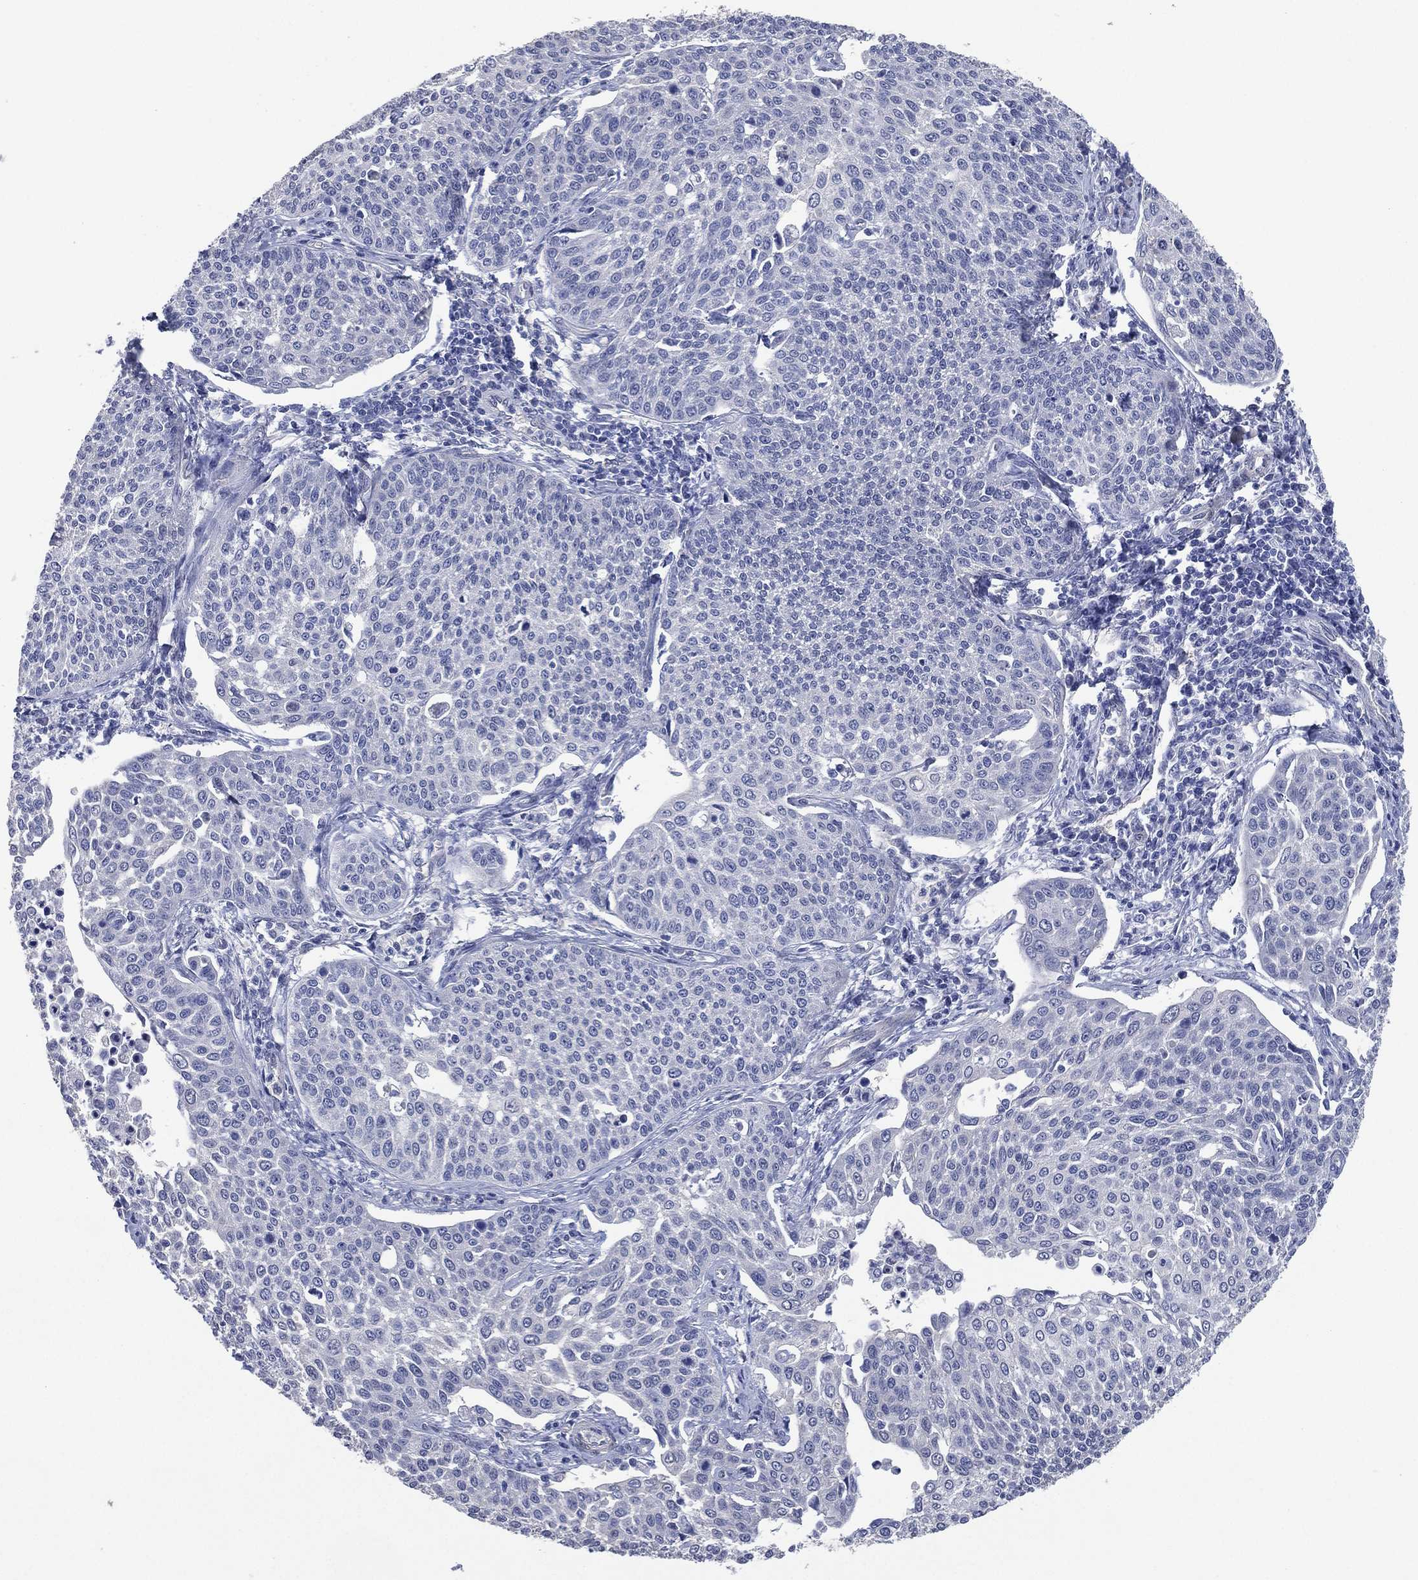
{"staining": {"intensity": "negative", "quantity": "none", "location": "none"}, "tissue": "cervical cancer", "cell_type": "Tumor cells", "image_type": "cancer", "snomed": [{"axis": "morphology", "description": "Squamous cell carcinoma, NOS"}, {"axis": "topography", "description": "Cervix"}], "caption": "A high-resolution image shows IHC staining of cervical squamous cell carcinoma, which shows no significant expression in tumor cells.", "gene": "AK1", "patient": {"sex": "female", "age": 34}}